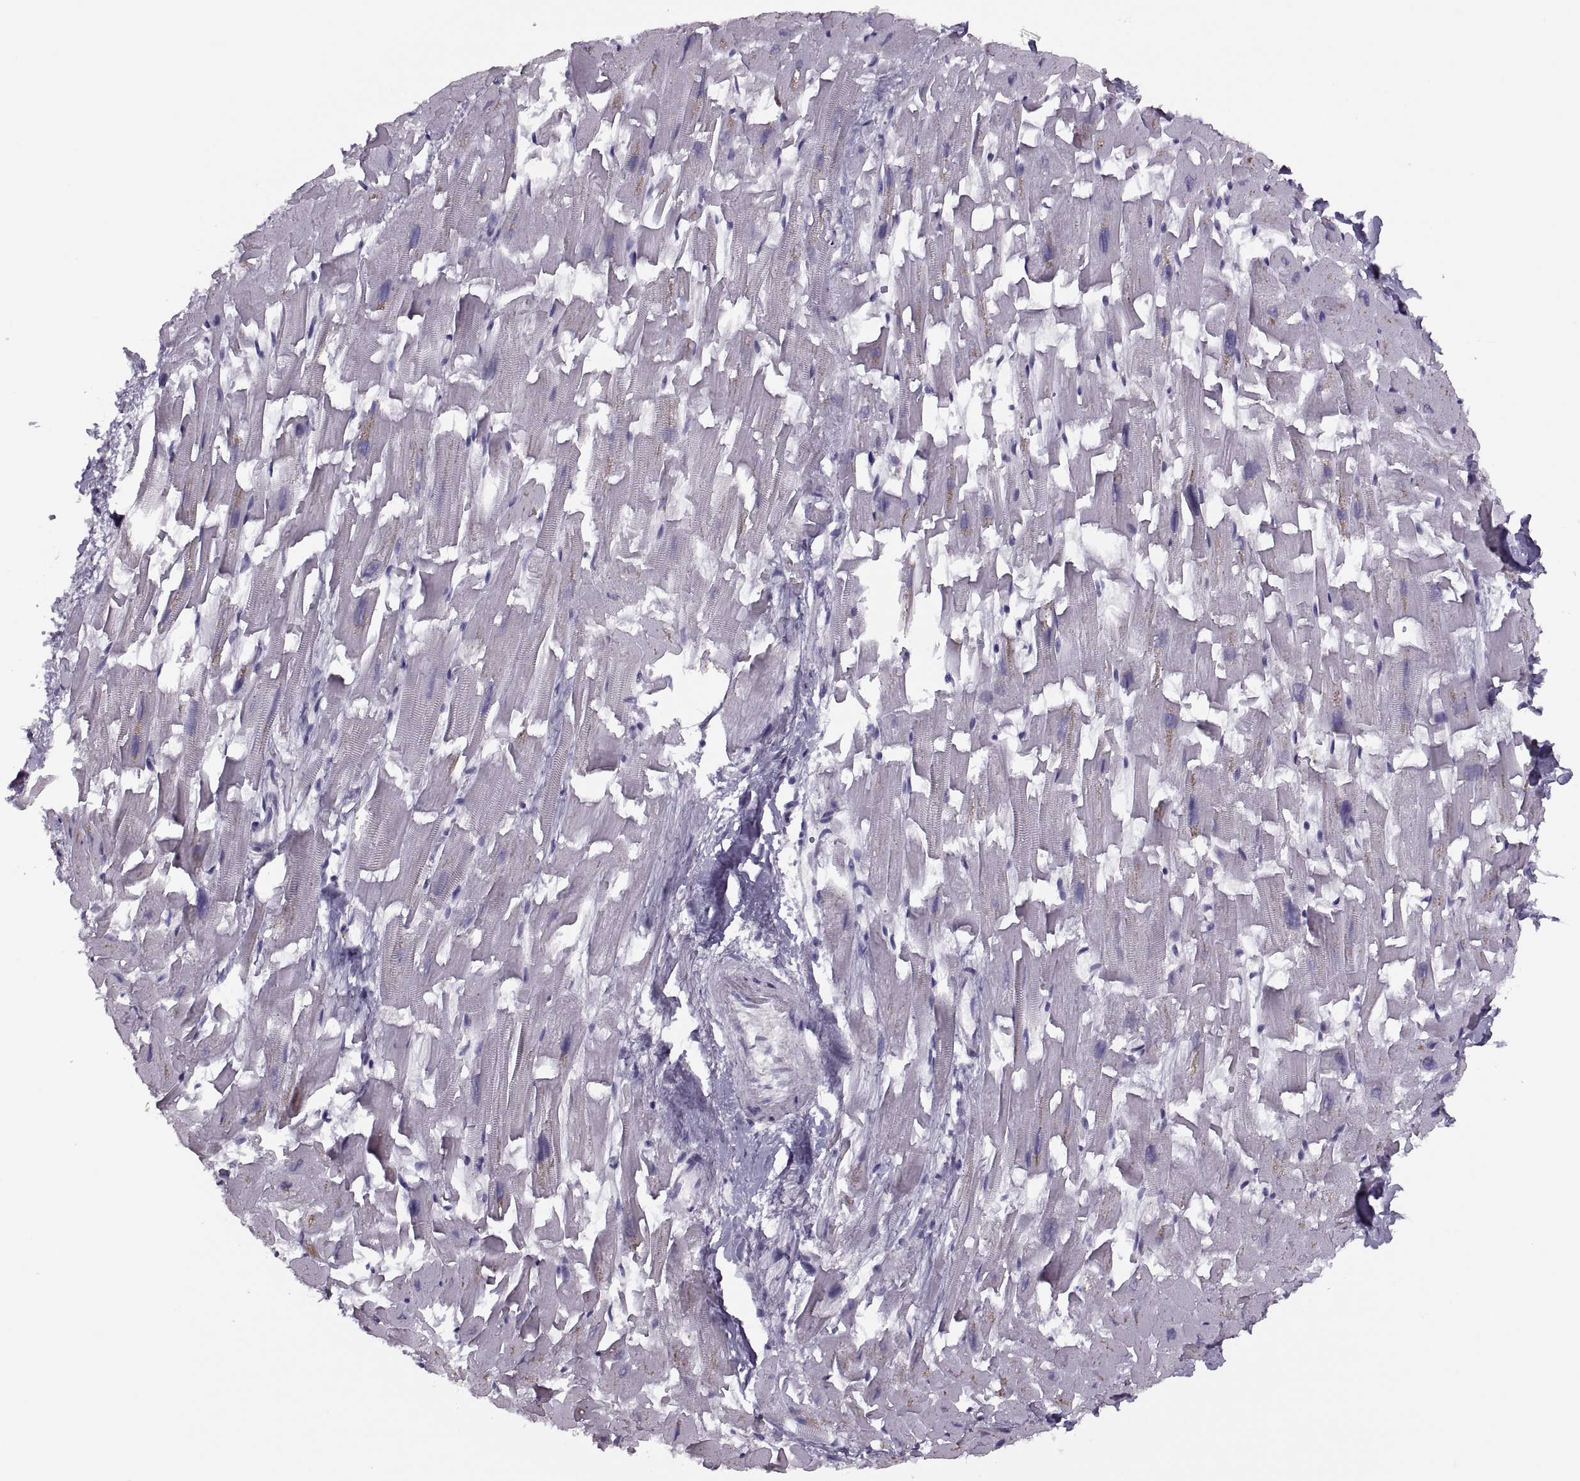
{"staining": {"intensity": "negative", "quantity": "none", "location": "none"}, "tissue": "heart muscle", "cell_type": "Cardiomyocytes", "image_type": "normal", "snomed": [{"axis": "morphology", "description": "Normal tissue, NOS"}, {"axis": "topography", "description": "Heart"}], "caption": "Heart muscle was stained to show a protein in brown. There is no significant expression in cardiomyocytes. (DAB immunohistochemistry with hematoxylin counter stain).", "gene": "PRSS54", "patient": {"sex": "female", "age": 64}}